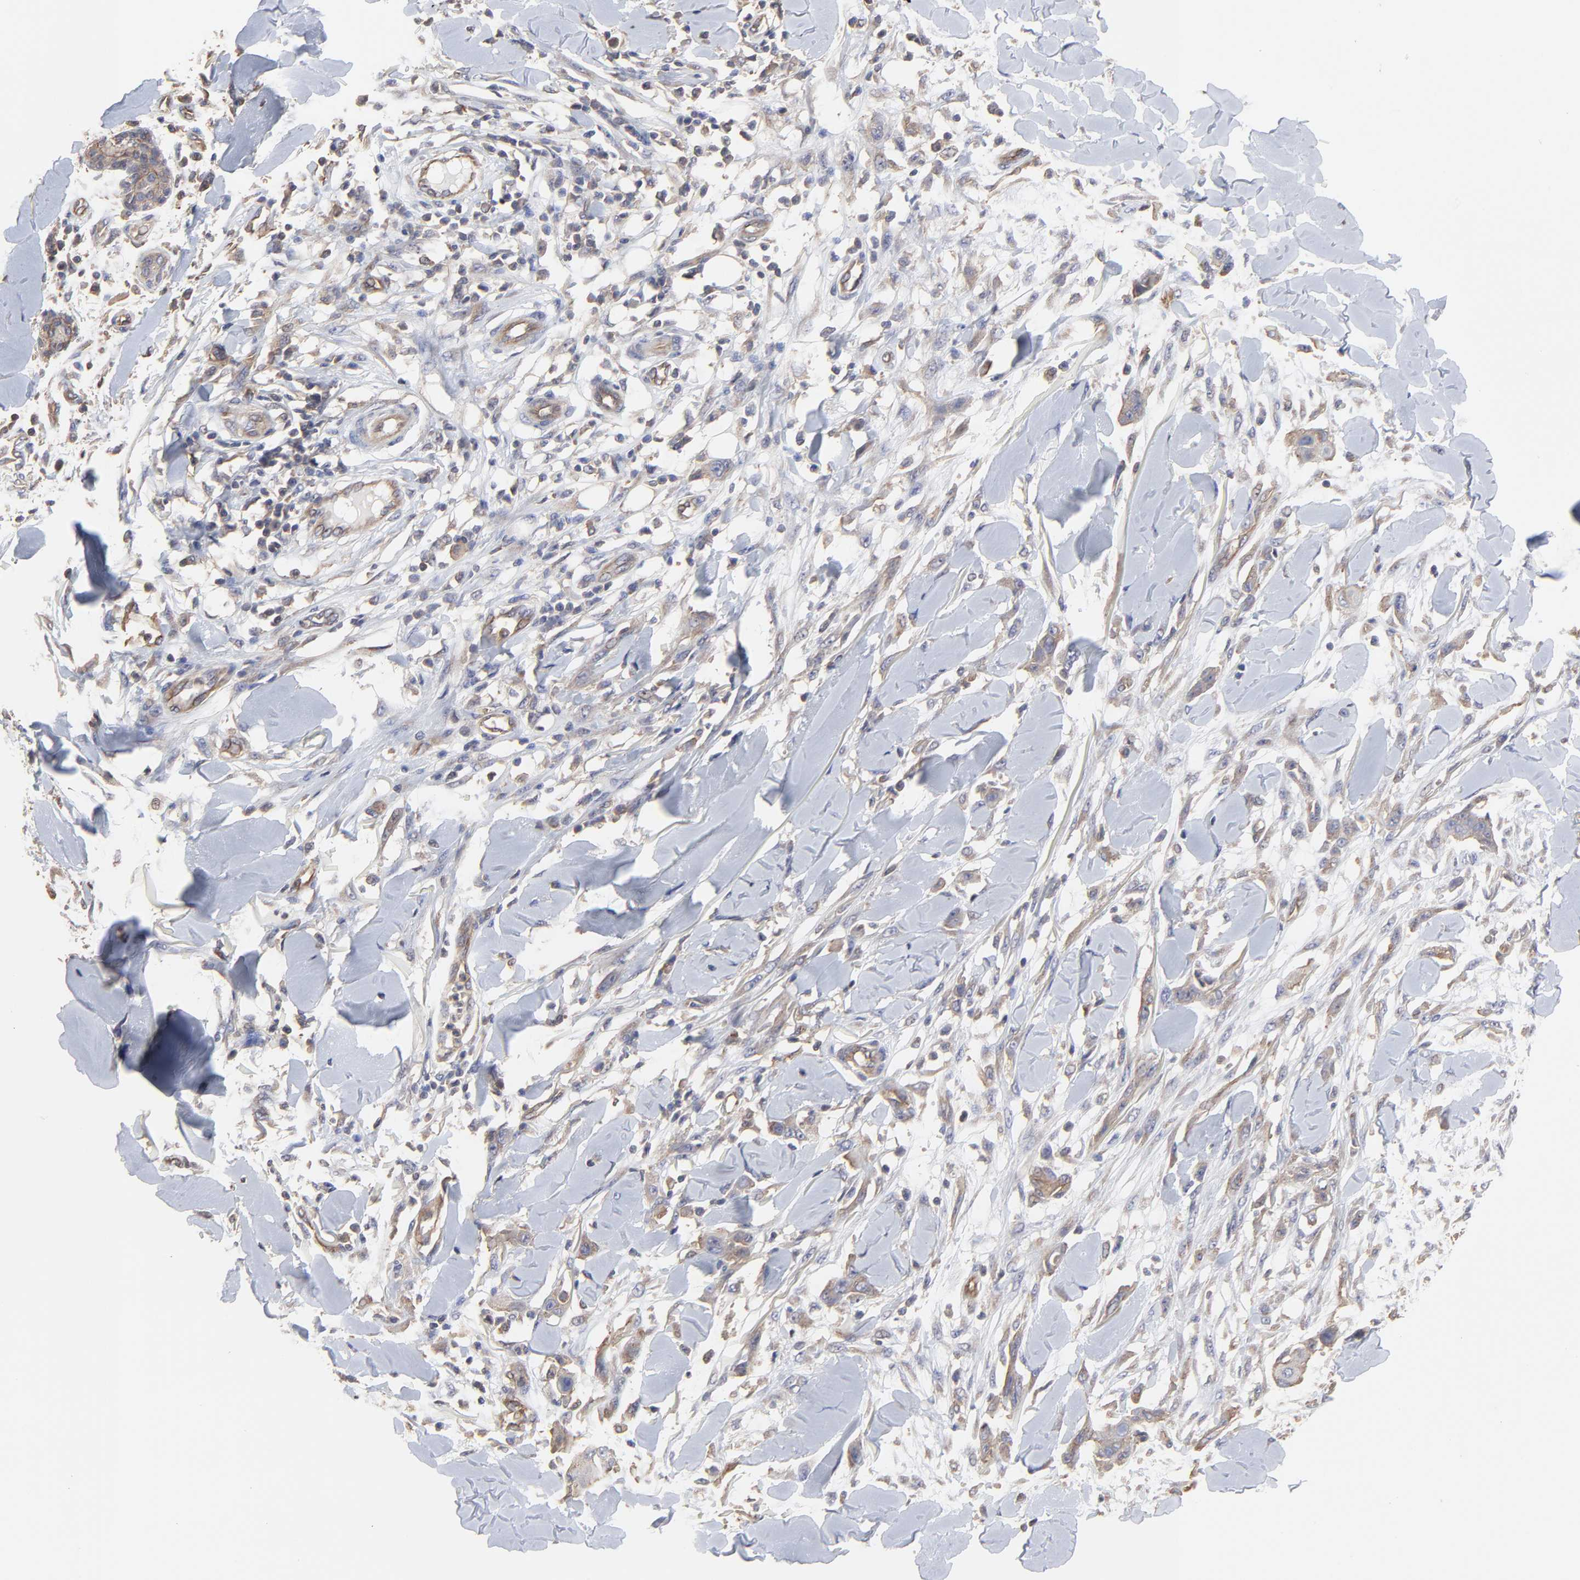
{"staining": {"intensity": "moderate", "quantity": "25%-75%", "location": "cytoplasmic/membranous"}, "tissue": "skin cancer", "cell_type": "Tumor cells", "image_type": "cancer", "snomed": [{"axis": "morphology", "description": "Squamous cell carcinoma, NOS"}, {"axis": "topography", "description": "Skin"}], "caption": "Skin squamous cell carcinoma was stained to show a protein in brown. There is medium levels of moderate cytoplasmic/membranous staining in approximately 25%-75% of tumor cells. (Brightfield microscopy of DAB IHC at high magnification).", "gene": "ARMT1", "patient": {"sex": "female", "age": 59}}